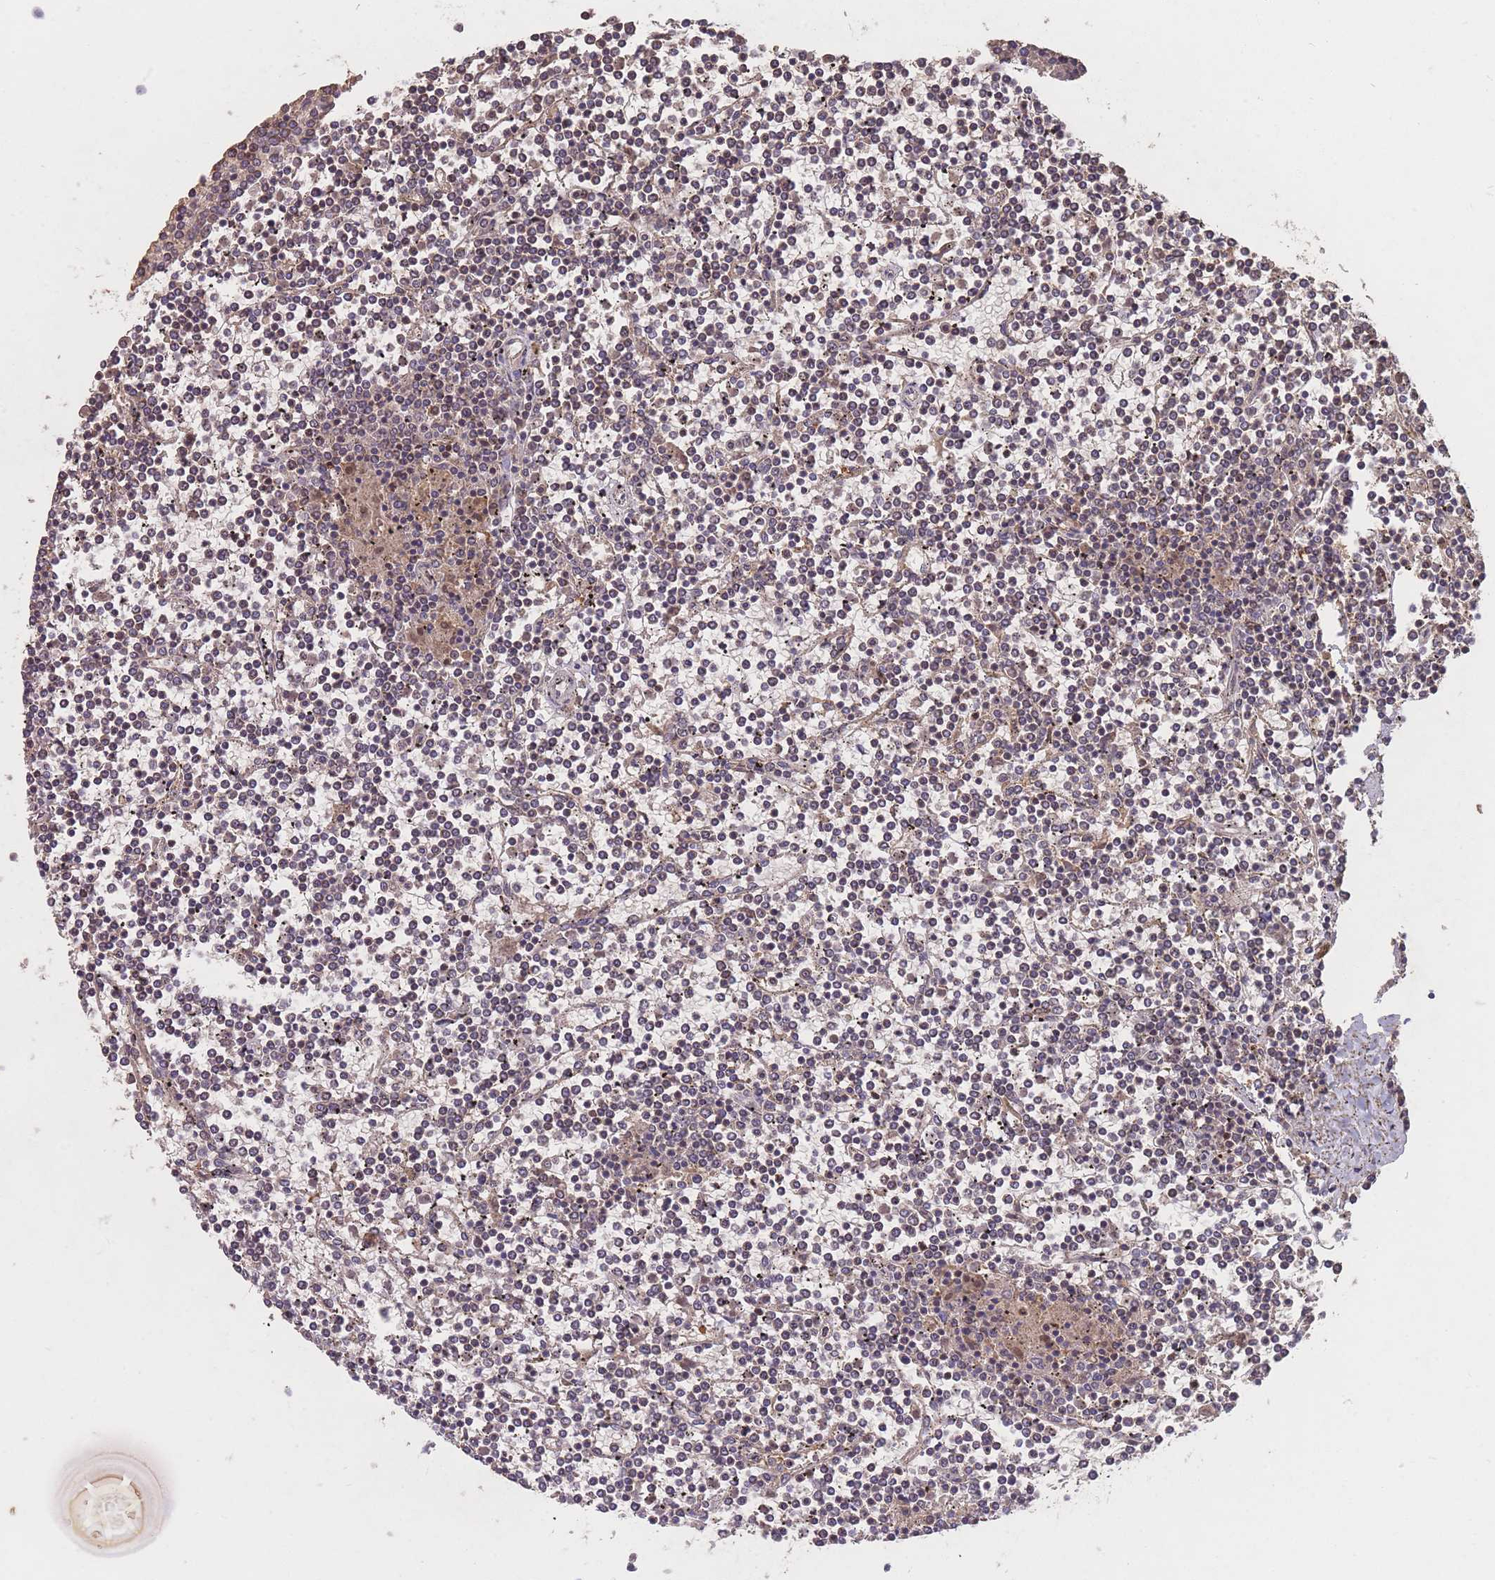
{"staining": {"intensity": "weak", "quantity": "<25%", "location": "cytoplasmic/membranous"}, "tissue": "lymphoma", "cell_type": "Tumor cells", "image_type": "cancer", "snomed": [{"axis": "morphology", "description": "Malignant lymphoma, non-Hodgkin's type, Low grade"}, {"axis": "topography", "description": "Spleen"}], "caption": "A histopathology image of malignant lymphoma, non-Hodgkin's type (low-grade) stained for a protein exhibits no brown staining in tumor cells.", "gene": "PTPMT1", "patient": {"sex": "female", "age": 19}}